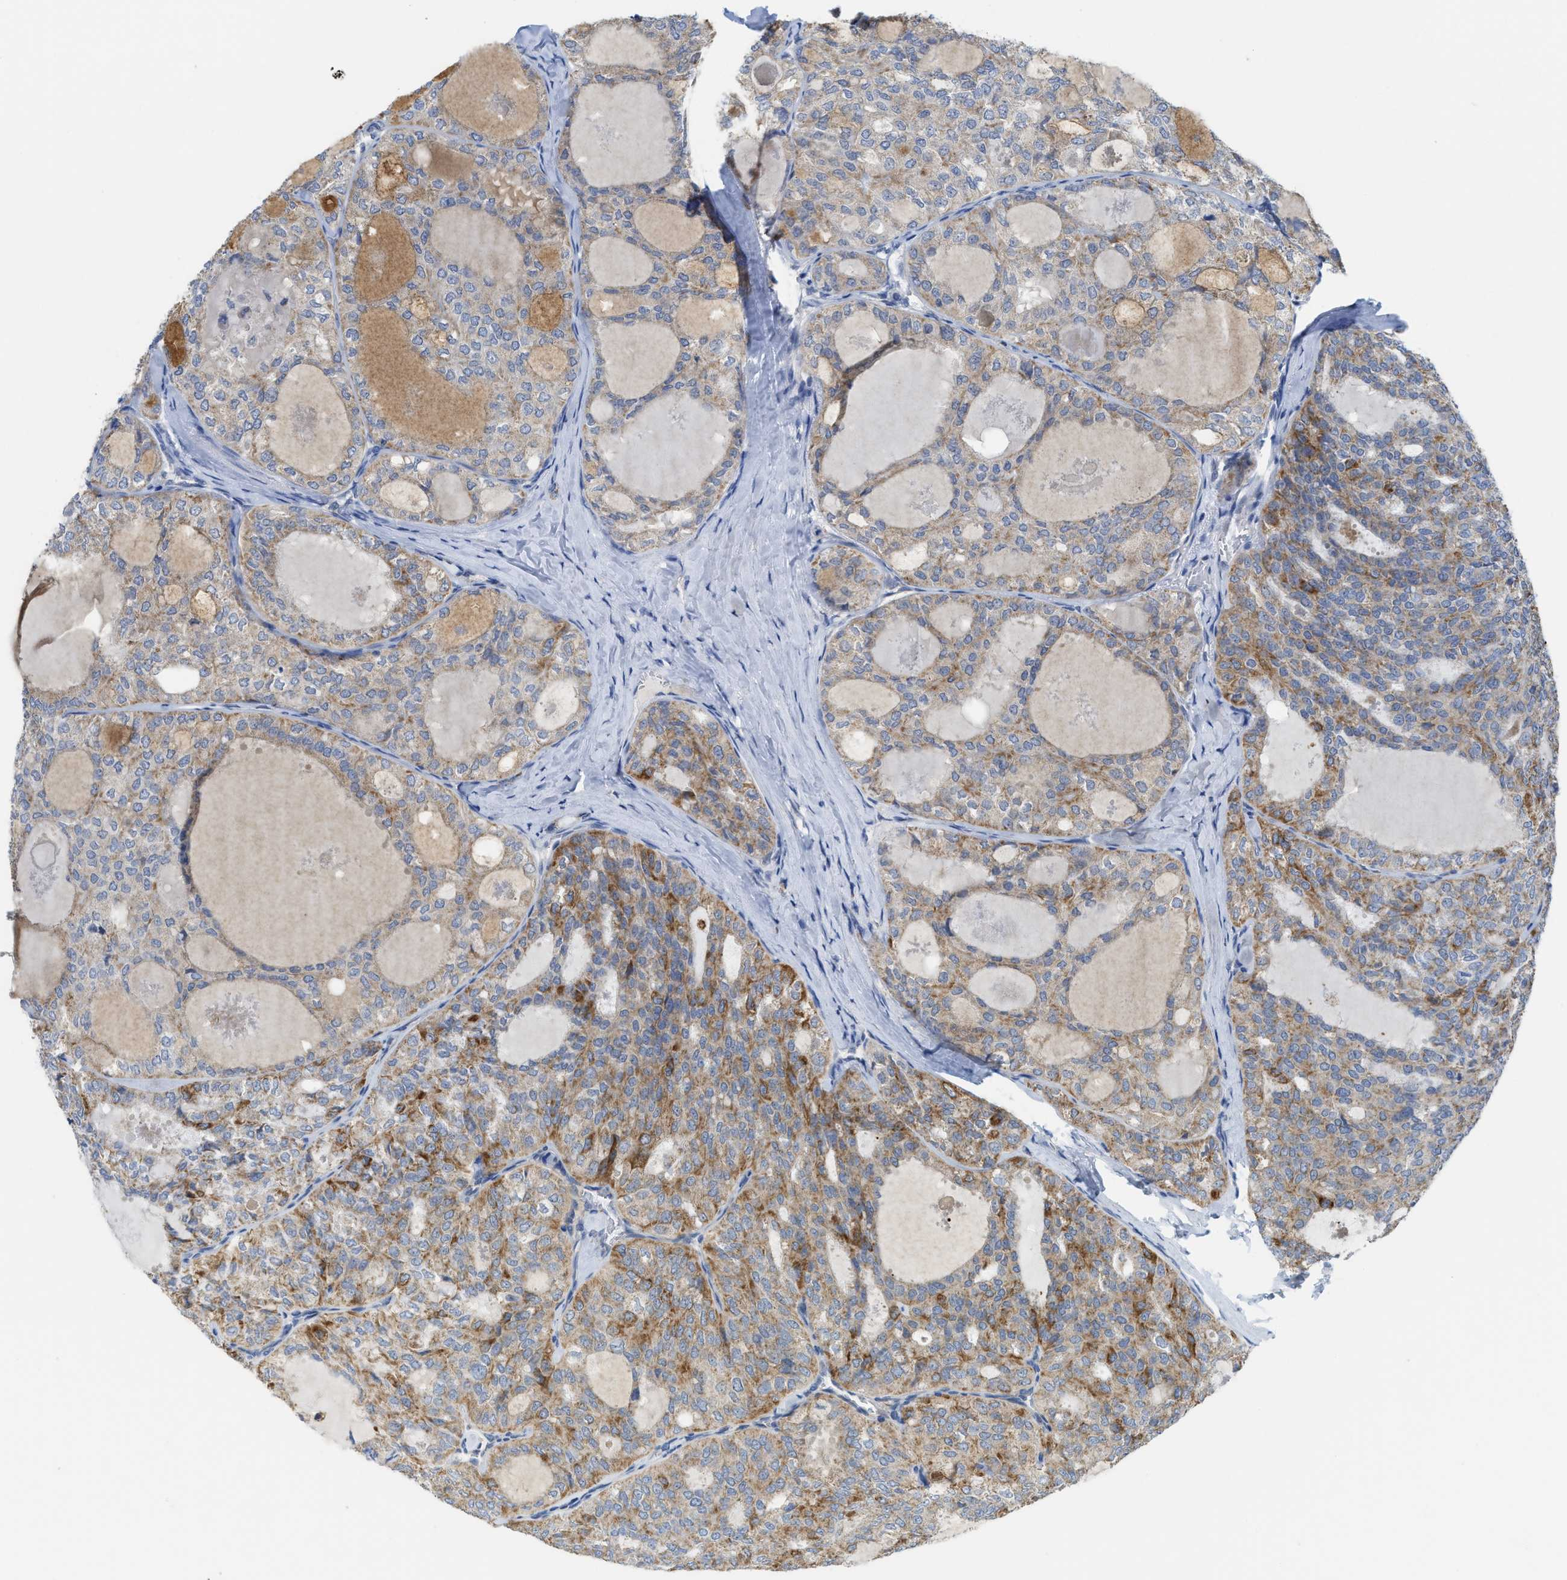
{"staining": {"intensity": "moderate", "quantity": ">75%", "location": "cytoplasmic/membranous"}, "tissue": "thyroid cancer", "cell_type": "Tumor cells", "image_type": "cancer", "snomed": [{"axis": "morphology", "description": "Follicular adenoma carcinoma, NOS"}, {"axis": "topography", "description": "Thyroid gland"}], "caption": "This is an image of IHC staining of thyroid follicular adenoma carcinoma, which shows moderate positivity in the cytoplasmic/membranous of tumor cells.", "gene": "GATD3", "patient": {"sex": "male", "age": 75}}